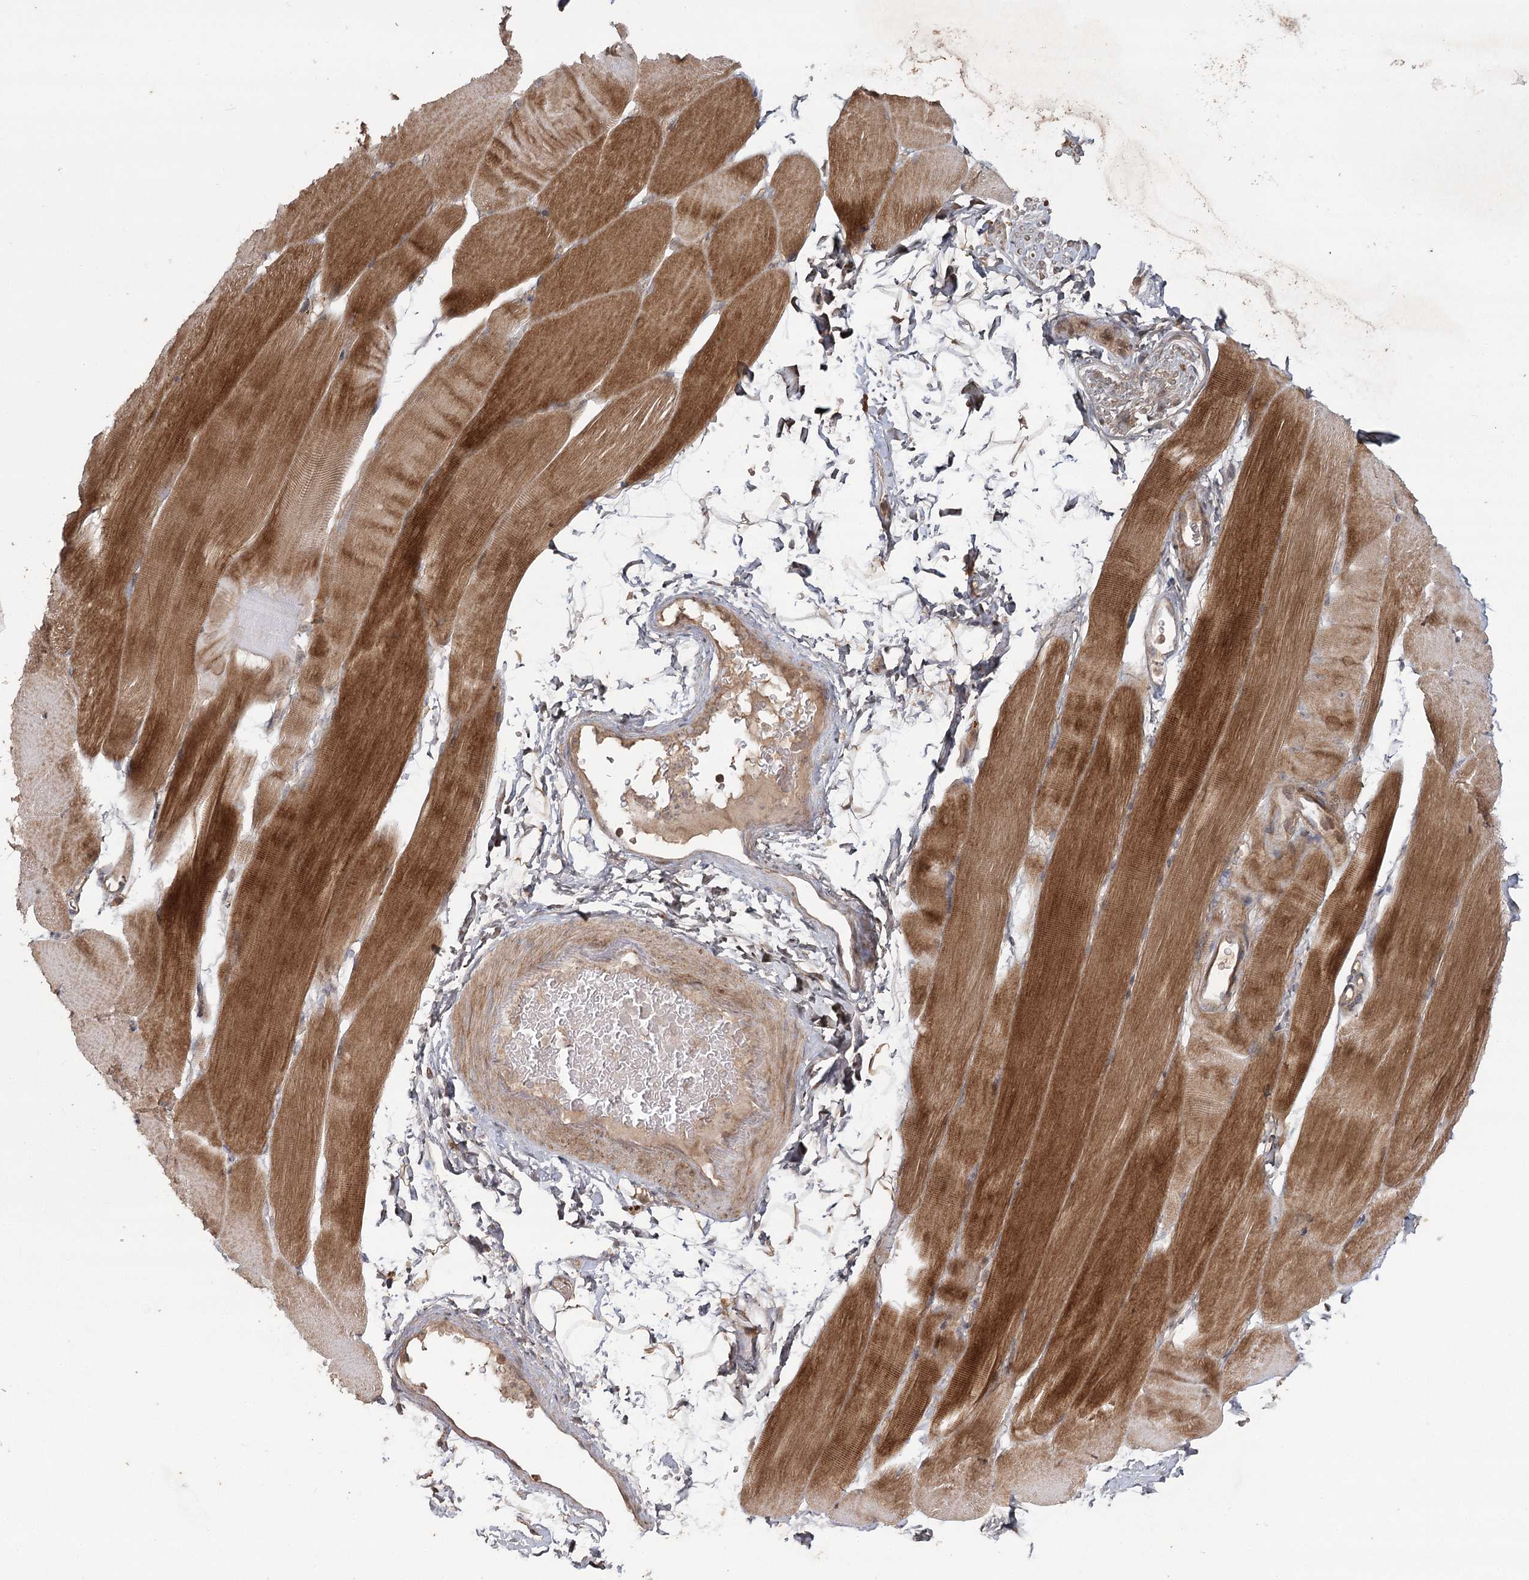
{"staining": {"intensity": "moderate", "quantity": ">75%", "location": "cytoplasmic/membranous"}, "tissue": "skeletal muscle", "cell_type": "Myocytes", "image_type": "normal", "snomed": [{"axis": "morphology", "description": "Normal tissue, NOS"}, {"axis": "topography", "description": "Skeletal muscle"}, {"axis": "topography", "description": "Parathyroid gland"}], "caption": "Approximately >75% of myocytes in benign human skeletal muscle exhibit moderate cytoplasmic/membranous protein positivity as visualized by brown immunohistochemical staining.", "gene": "OBSL1", "patient": {"sex": "female", "age": 37}}